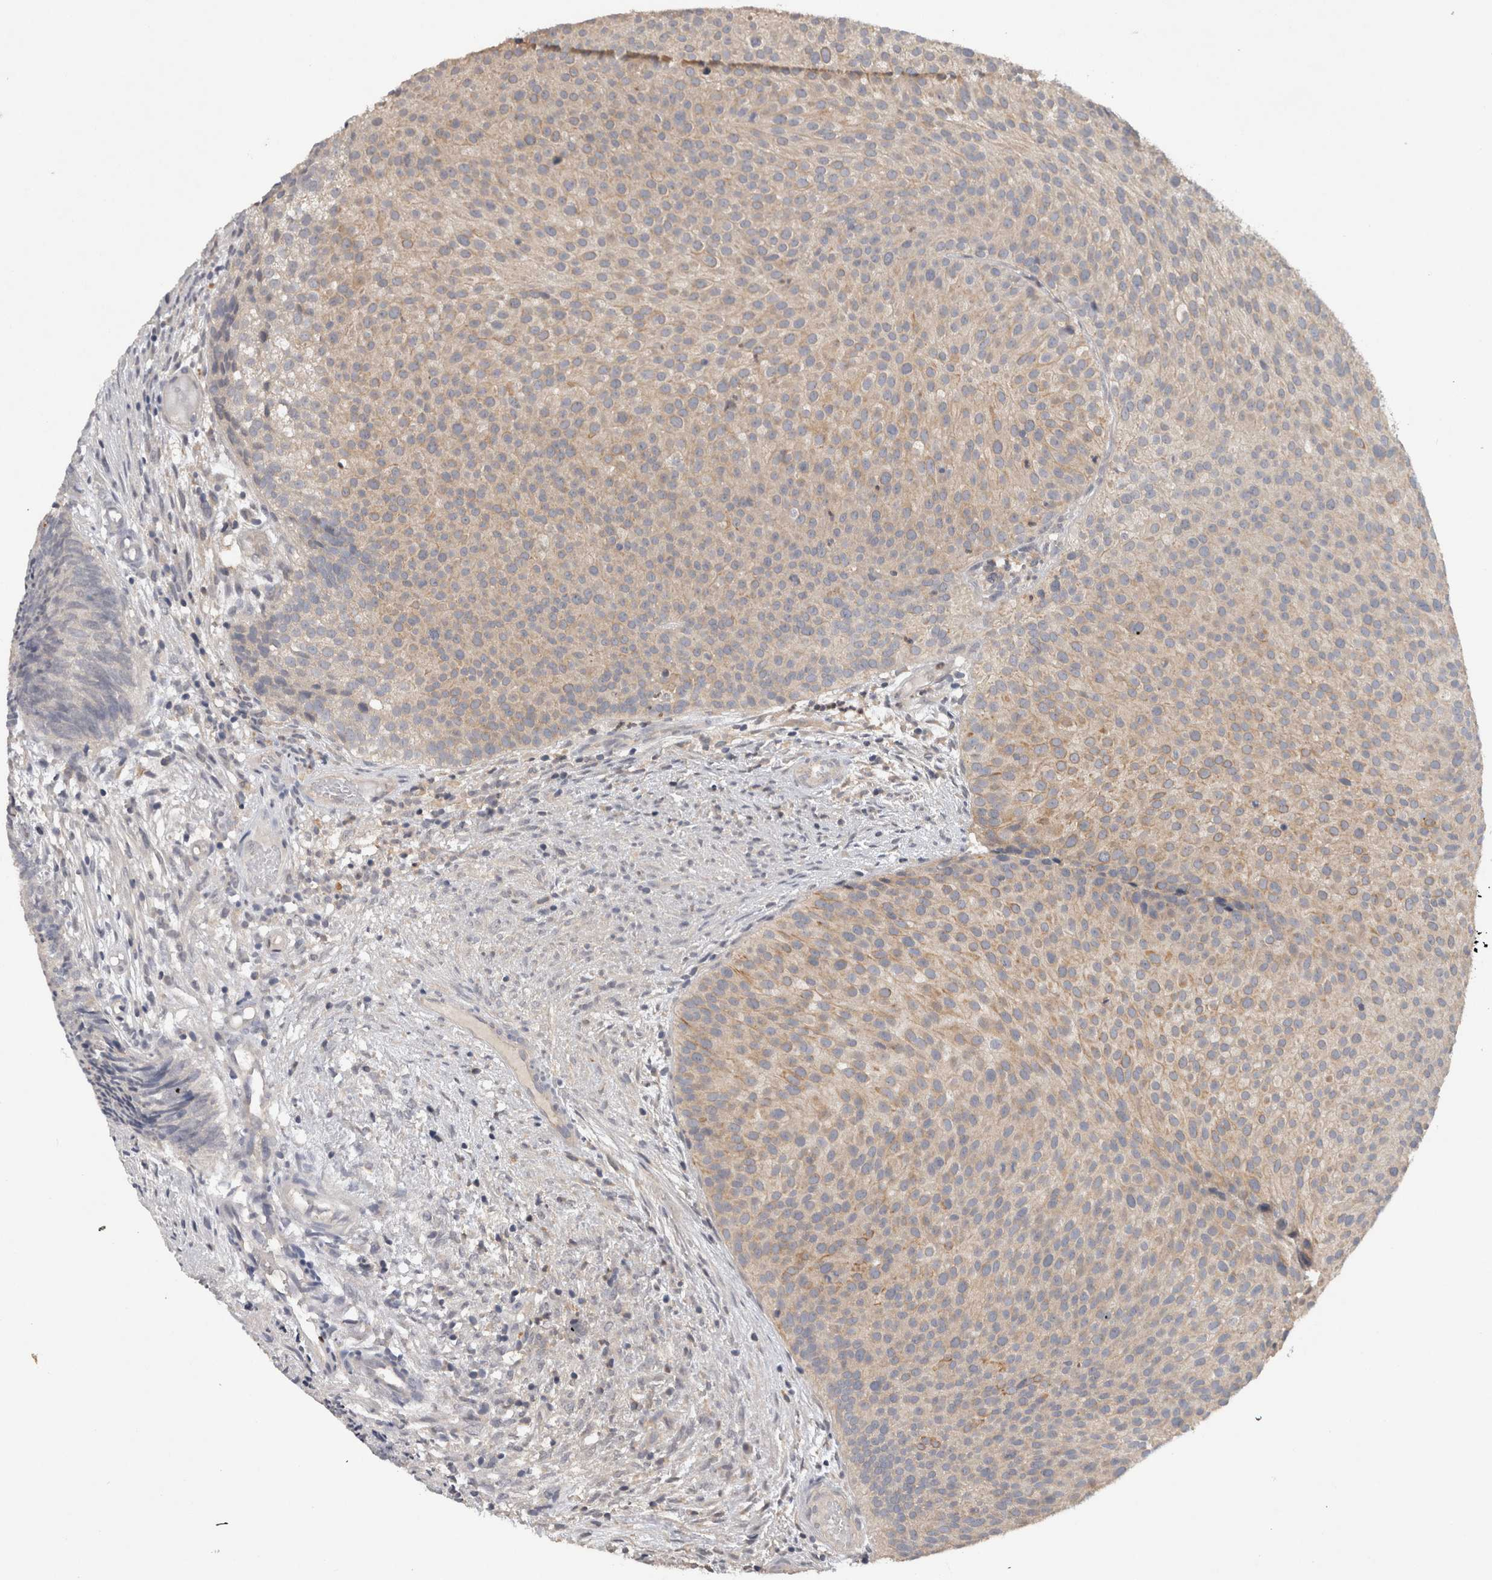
{"staining": {"intensity": "weak", "quantity": ">75%", "location": "cytoplasmic/membranous"}, "tissue": "urothelial cancer", "cell_type": "Tumor cells", "image_type": "cancer", "snomed": [{"axis": "morphology", "description": "Urothelial carcinoma, Low grade"}, {"axis": "topography", "description": "Urinary bladder"}], "caption": "This is an image of immunohistochemistry (IHC) staining of urothelial cancer, which shows weak staining in the cytoplasmic/membranous of tumor cells.", "gene": "HEXD", "patient": {"sex": "male", "age": 86}}